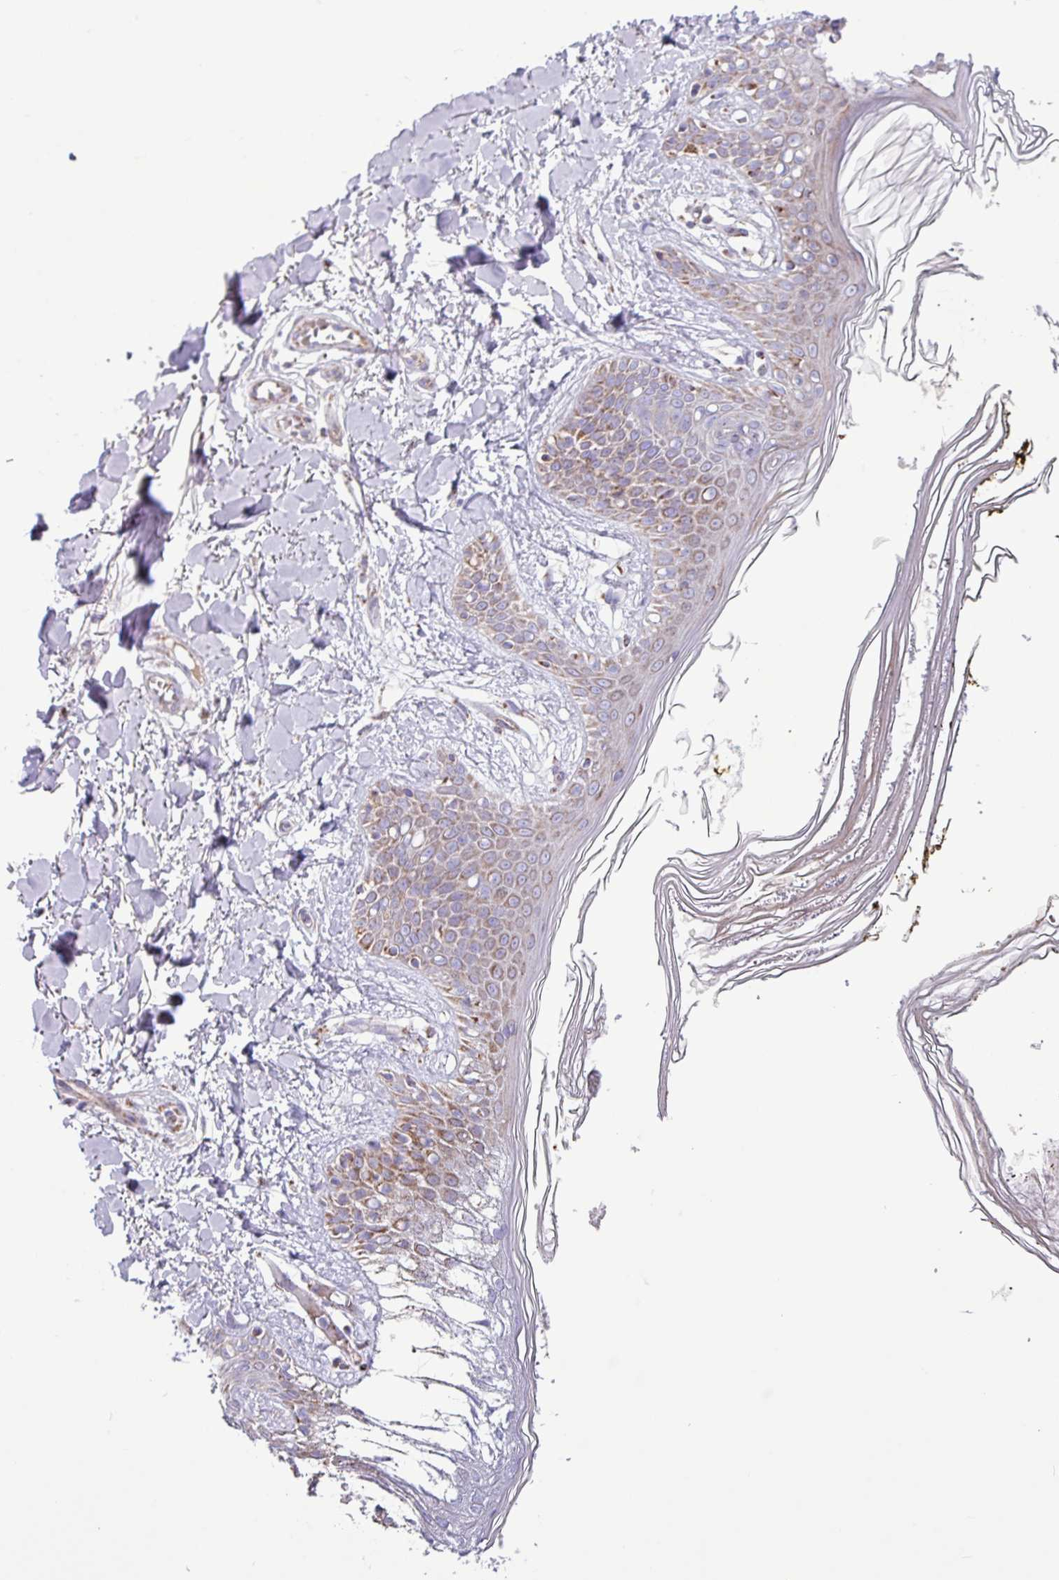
{"staining": {"intensity": "negative", "quantity": "none", "location": "none"}, "tissue": "skin", "cell_type": "Fibroblasts", "image_type": "normal", "snomed": [{"axis": "morphology", "description": "Normal tissue, NOS"}, {"axis": "topography", "description": "Skin"}], "caption": "This is an immunohistochemistry (IHC) histopathology image of benign human skin. There is no expression in fibroblasts.", "gene": "RTL3", "patient": {"sex": "female", "age": 34}}